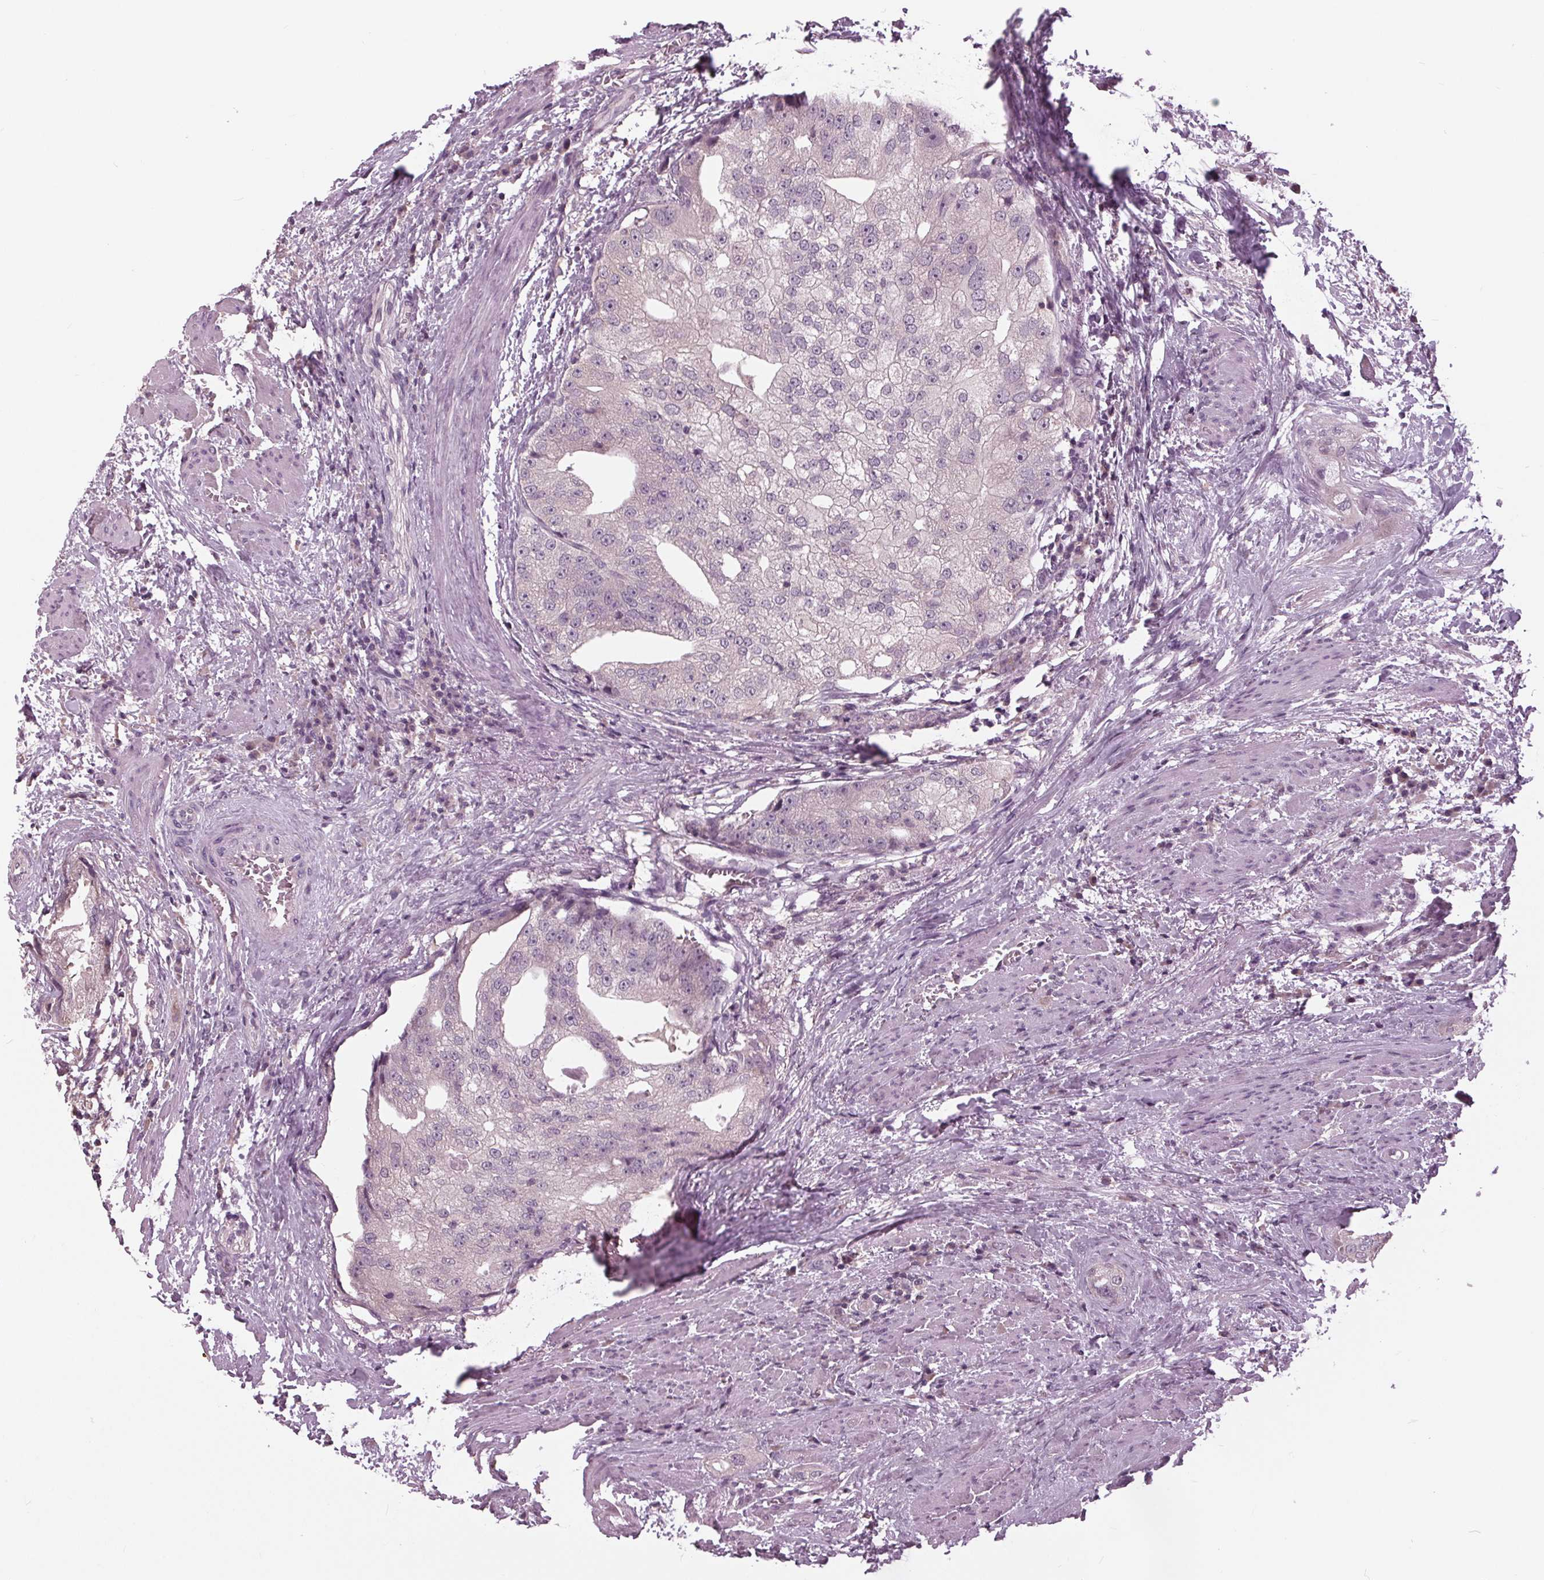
{"staining": {"intensity": "negative", "quantity": "none", "location": "none"}, "tissue": "prostate cancer", "cell_type": "Tumor cells", "image_type": "cancer", "snomed": [{"axis": "morphology", "description": "Adenocarcinoma, High grade"}, {"axis": "topography", "description": "Prostate"}], "caption": "Tumor cells are negative for protein expression in human prostate cancer (adenocarcinoma (high-grade)).", "gene": "SIGLEC6", "patient": {"sex": "male", "age": 70}}